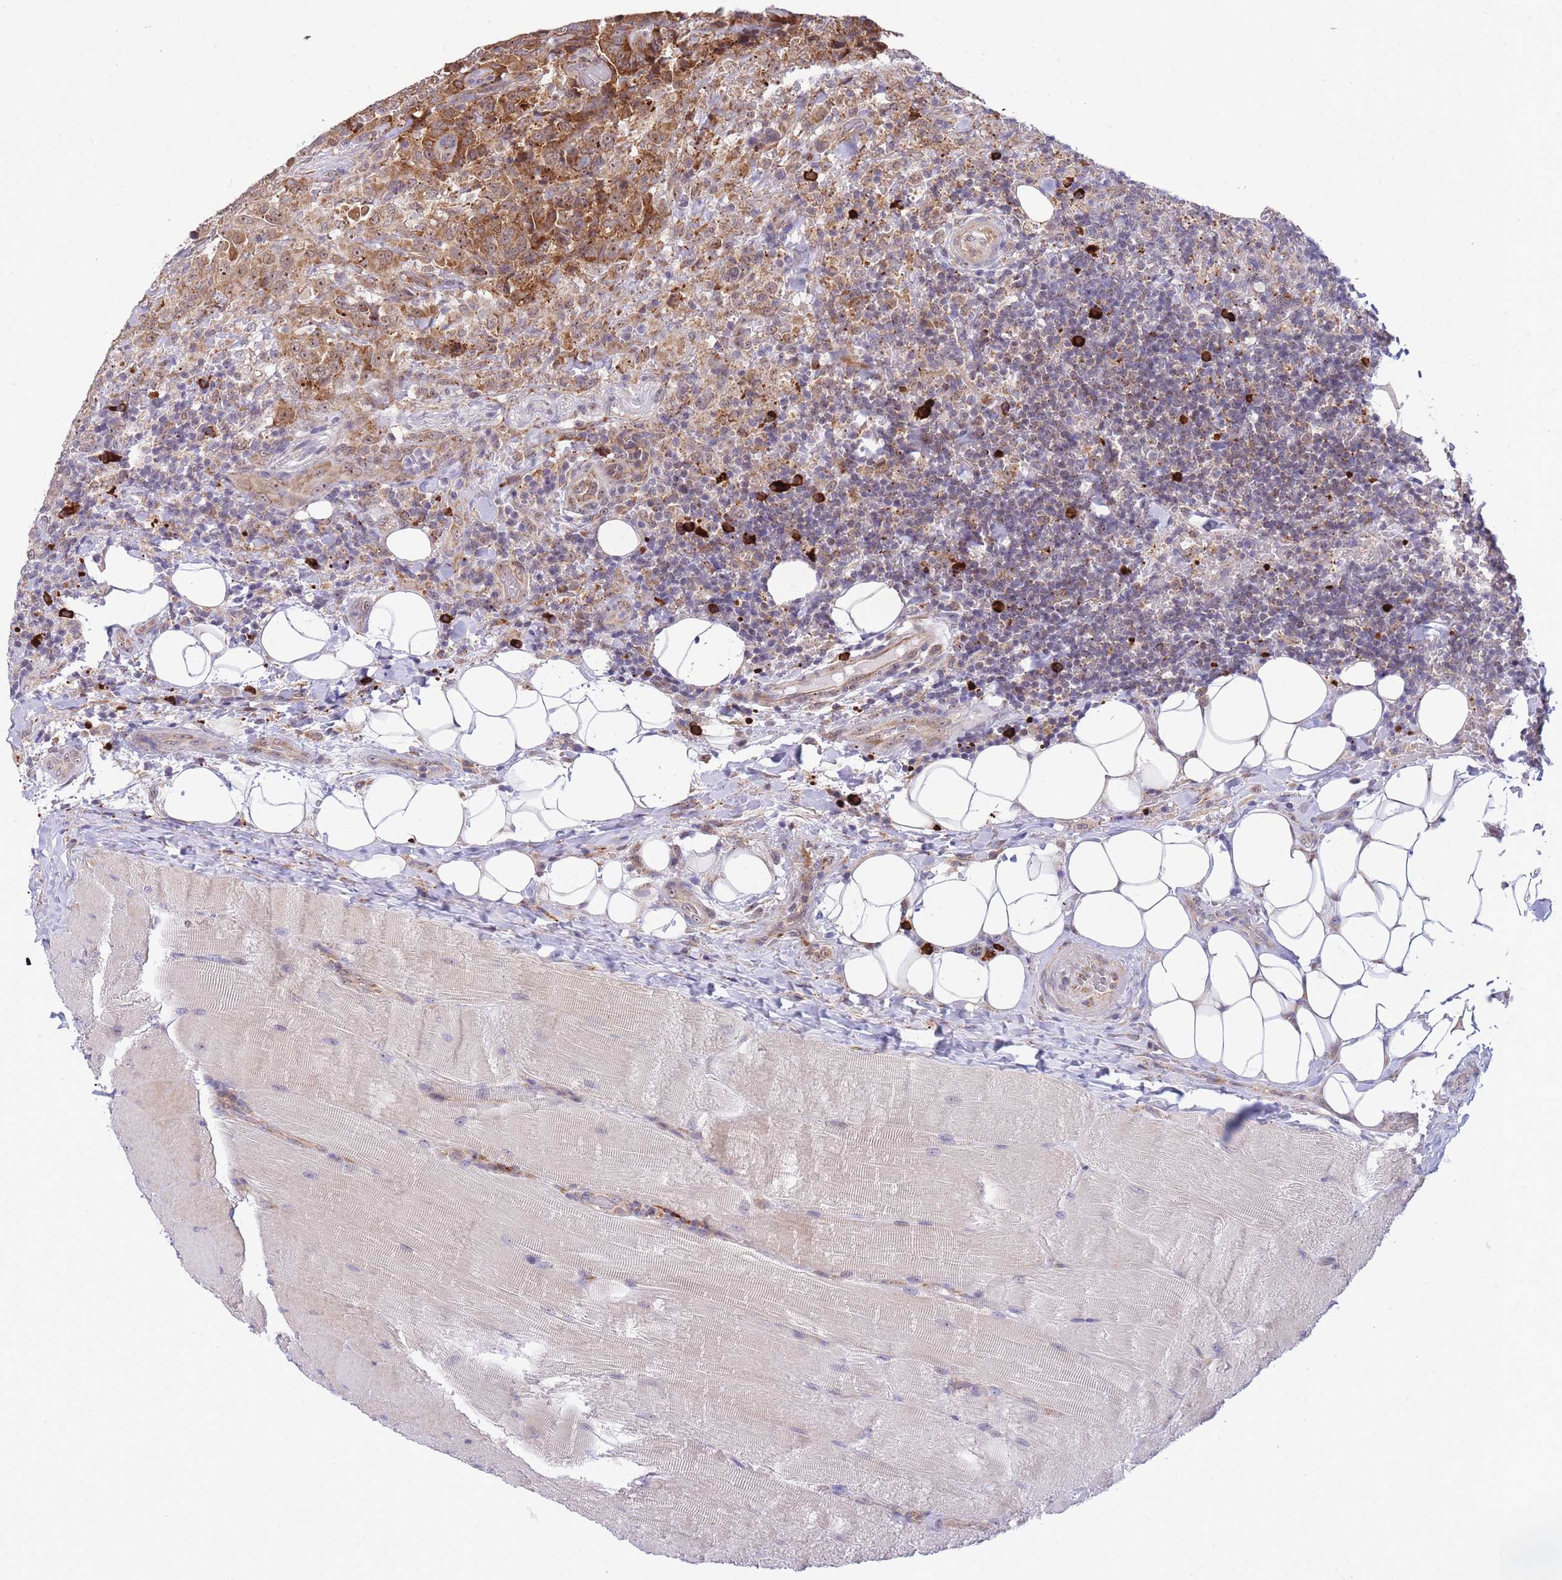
{"staining": {"intensity": "moderate", "quantity": ">75%", "location": "cytoplasmic/membranous,nuclear"}, "tissue": "thyroid cancer", "cell_type": "Tumor cells", "image_type": "cancer", "snomed": [{"axis": "morphology", "description": "Papillary adenocarcinoma, NOS"}, {"axis": "topography", "description": "Thyroid gland"}], "caption": "Thyroid papillary adenocarcinoma stained for a protein (brown) reveals moderate cytoplasmic/membranous and nuclear positive staining in about >75% of tumor cells.", "gene": "EXOSC8", "patient": {"sex": "male", "age": 61}}